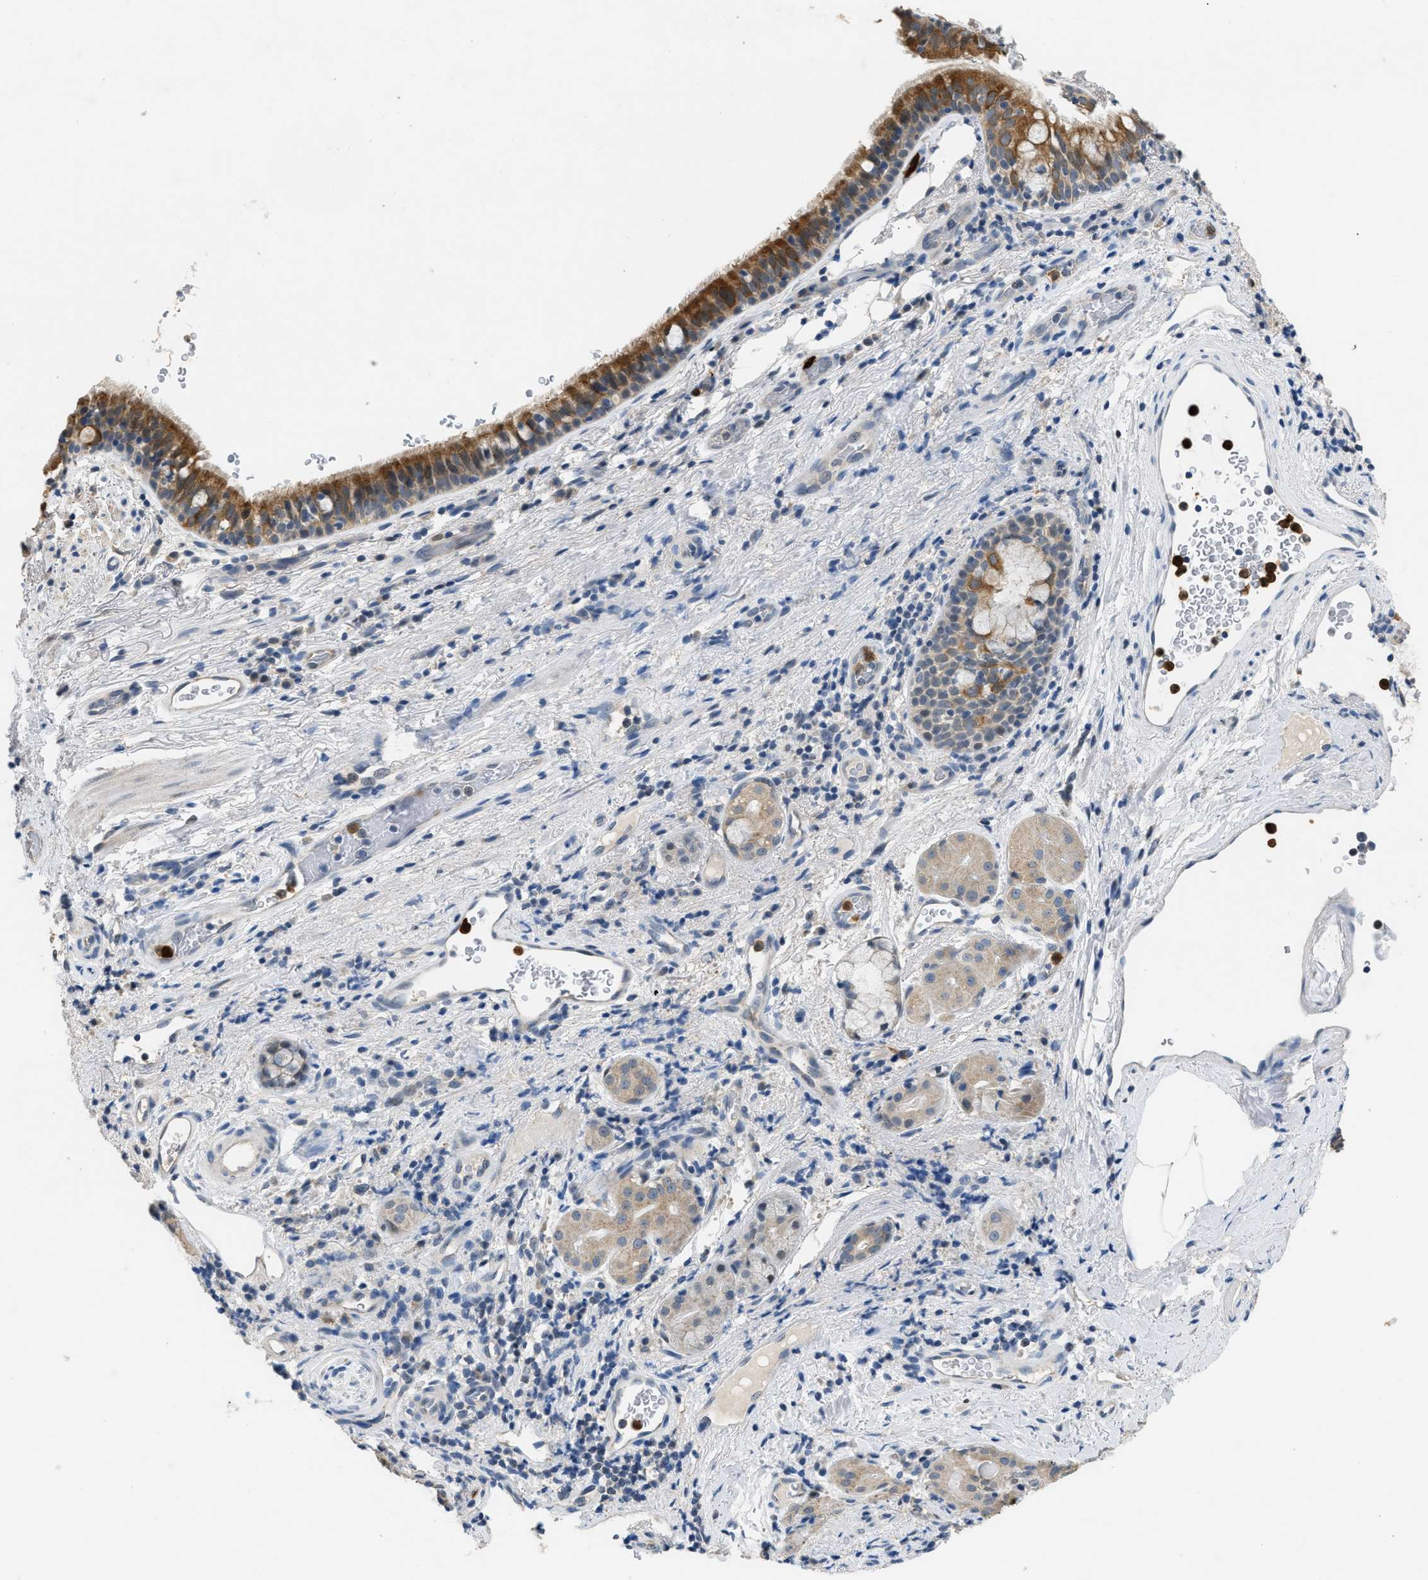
{"staining": {"intensity": "strong", "quantity": ">75%", "location": "cytoplasmic/membranous"}, "tissue": "bronchus", "cell_type": "Respiratory epithelial cells", "image_type": "normal", "snomed": [{"axis": "morphology", "description": "Normal tissue, NOS"}, {"axis": "morphology", "description": "Inflammation, NOS"}, {"axis": "topography", "description": "Cartilage tissue"}, {"axis": "topography", "description": "Bronchus"}], "caption": "IHC image of normal bronchus: human bronchus stained using IHC reveals high levels of strong protein expression localized specifically in the cytoplasmic/membranous of respiratory epithelial cells, appearing as a cytoplasmic/membranous brown color.", "gene": "TOMM34", "patient": {"sex": "male", "age": 77}}